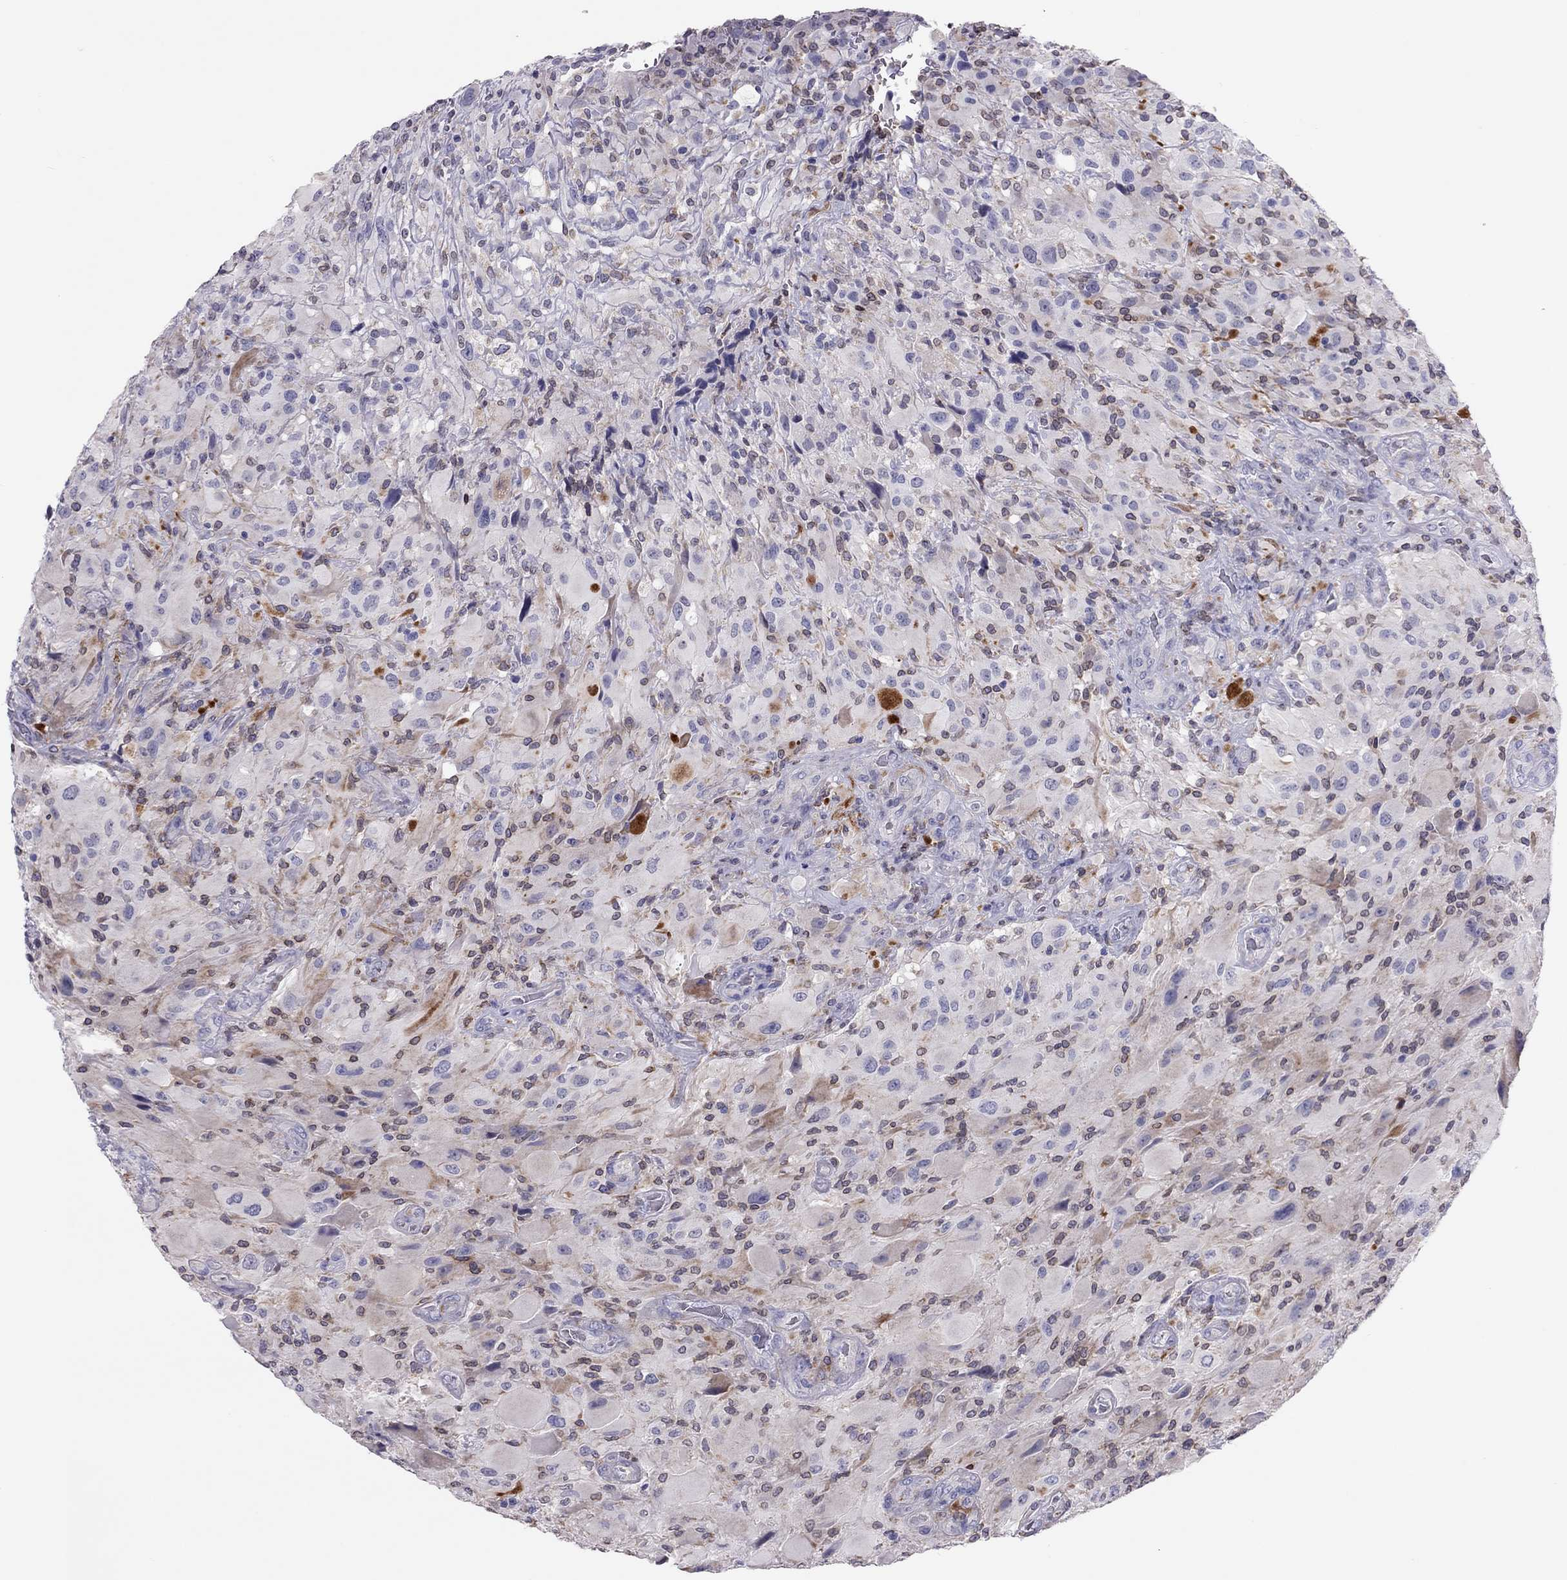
{"staining": {"intensity": "negative", "quantity": "none", "location": "none"}, "tissue": "glioma", "cell_type": "Tumor cells", "image_type": "cancer", "snomed": [{"axis": "morphology", "description": "Glioma, malignant, High grade"}, {"axis": "topography", "description": "Cerebral cortex"}], "caption": "High power microscopy image of an immunohistochemistry (IHC) histopathology image of glioma, revealing no significant expression in tumor cells. (DAB (3,3'-diaminobenzidine) immunohistochemistry (IHC), high magnification).", "gene": "ADORA2A", "patient": {"sex": "male", "age": 35}}